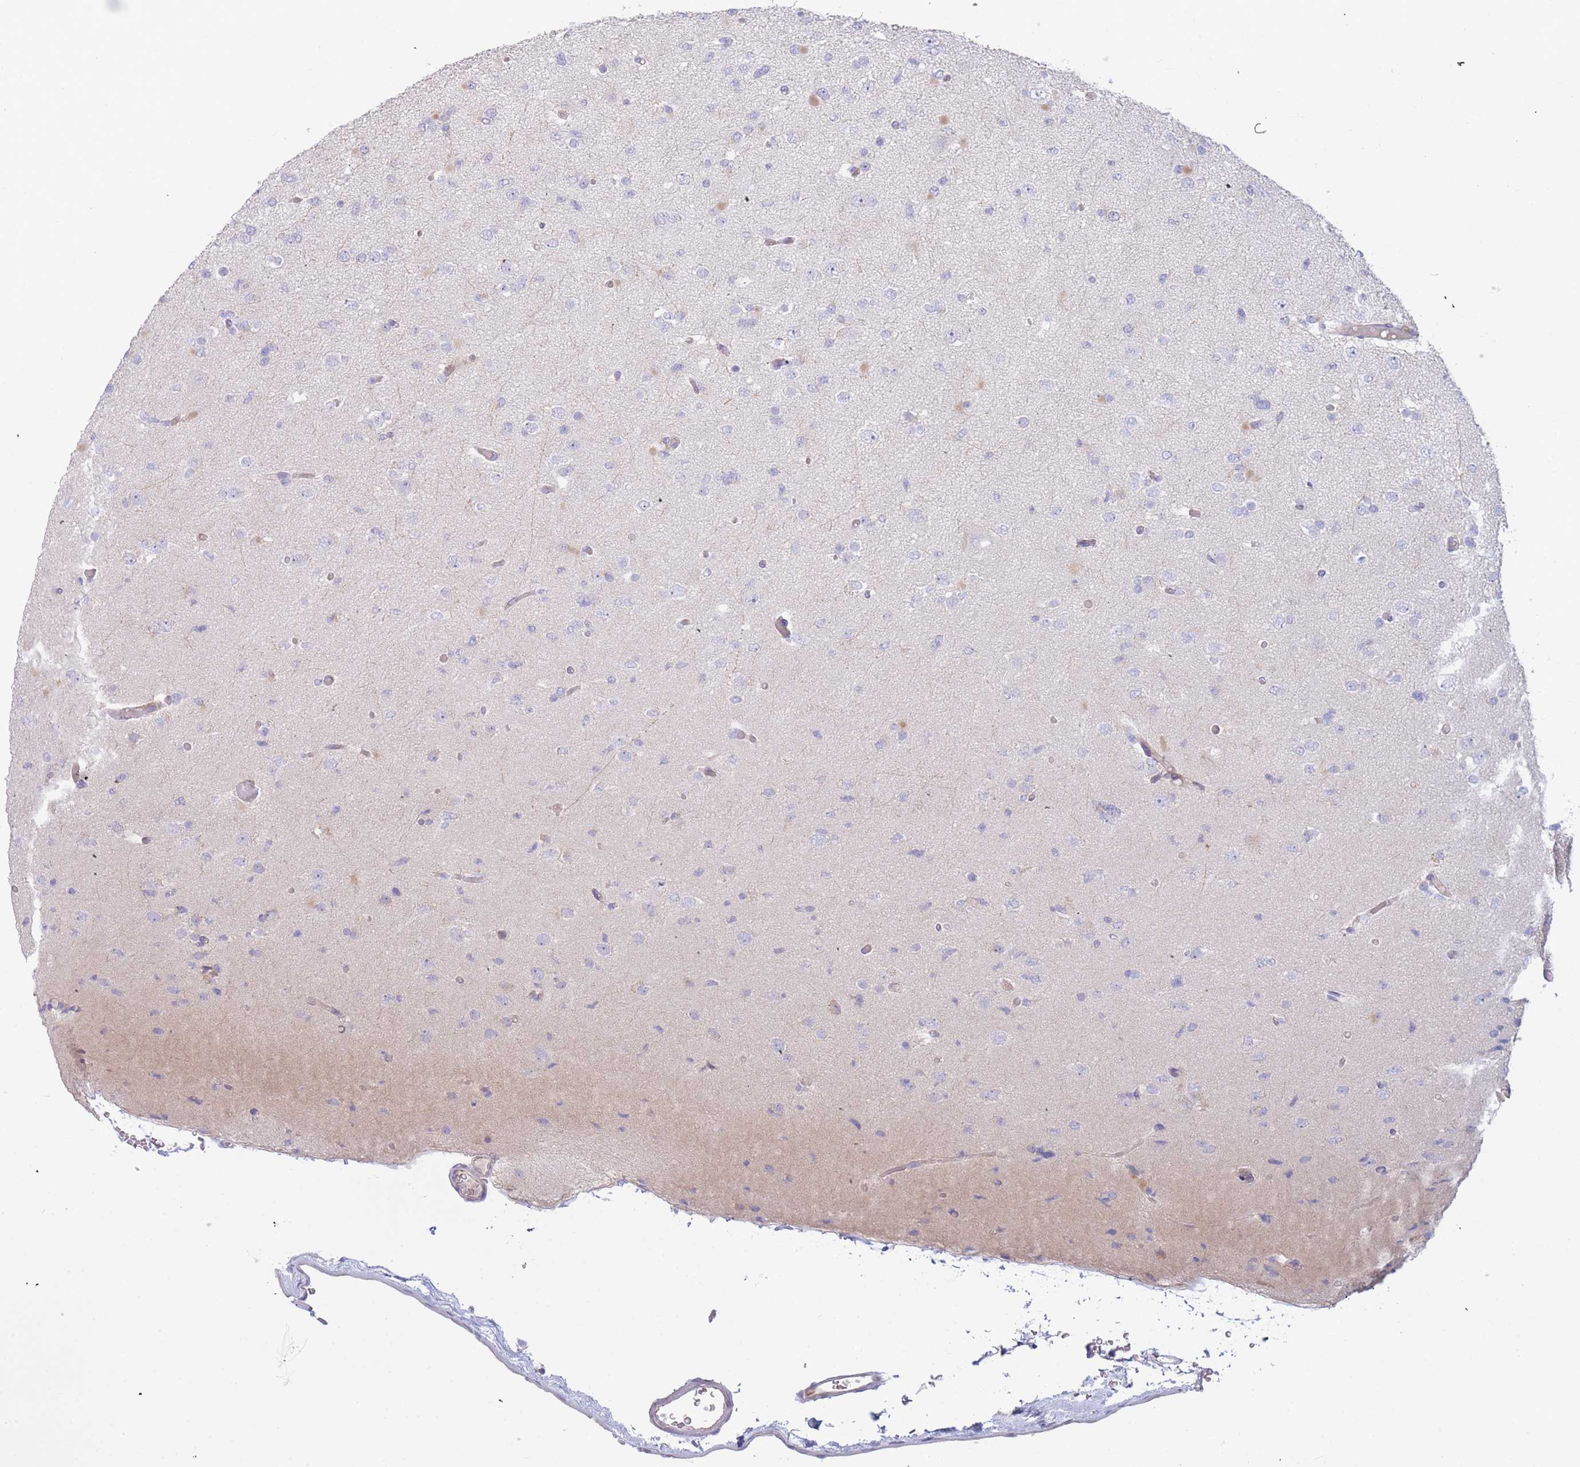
{"staining": {"intensity": "negative", "quantity": "none", "location": "none"}, "tissue": "glioma", "cell_type": "Tumor cells", "image_type": "cancer", "snomed": [{"axis": "morphology", "description": "Glioma, malignant, Low grade"}, {"axis": "topography", "description": "Brain"}], "caption": "The IHC image has no significant positivity in tumor cells of glioma tissue.", "gene": "SLC35E4", "patient": {"sex": "female", "age": 22}}